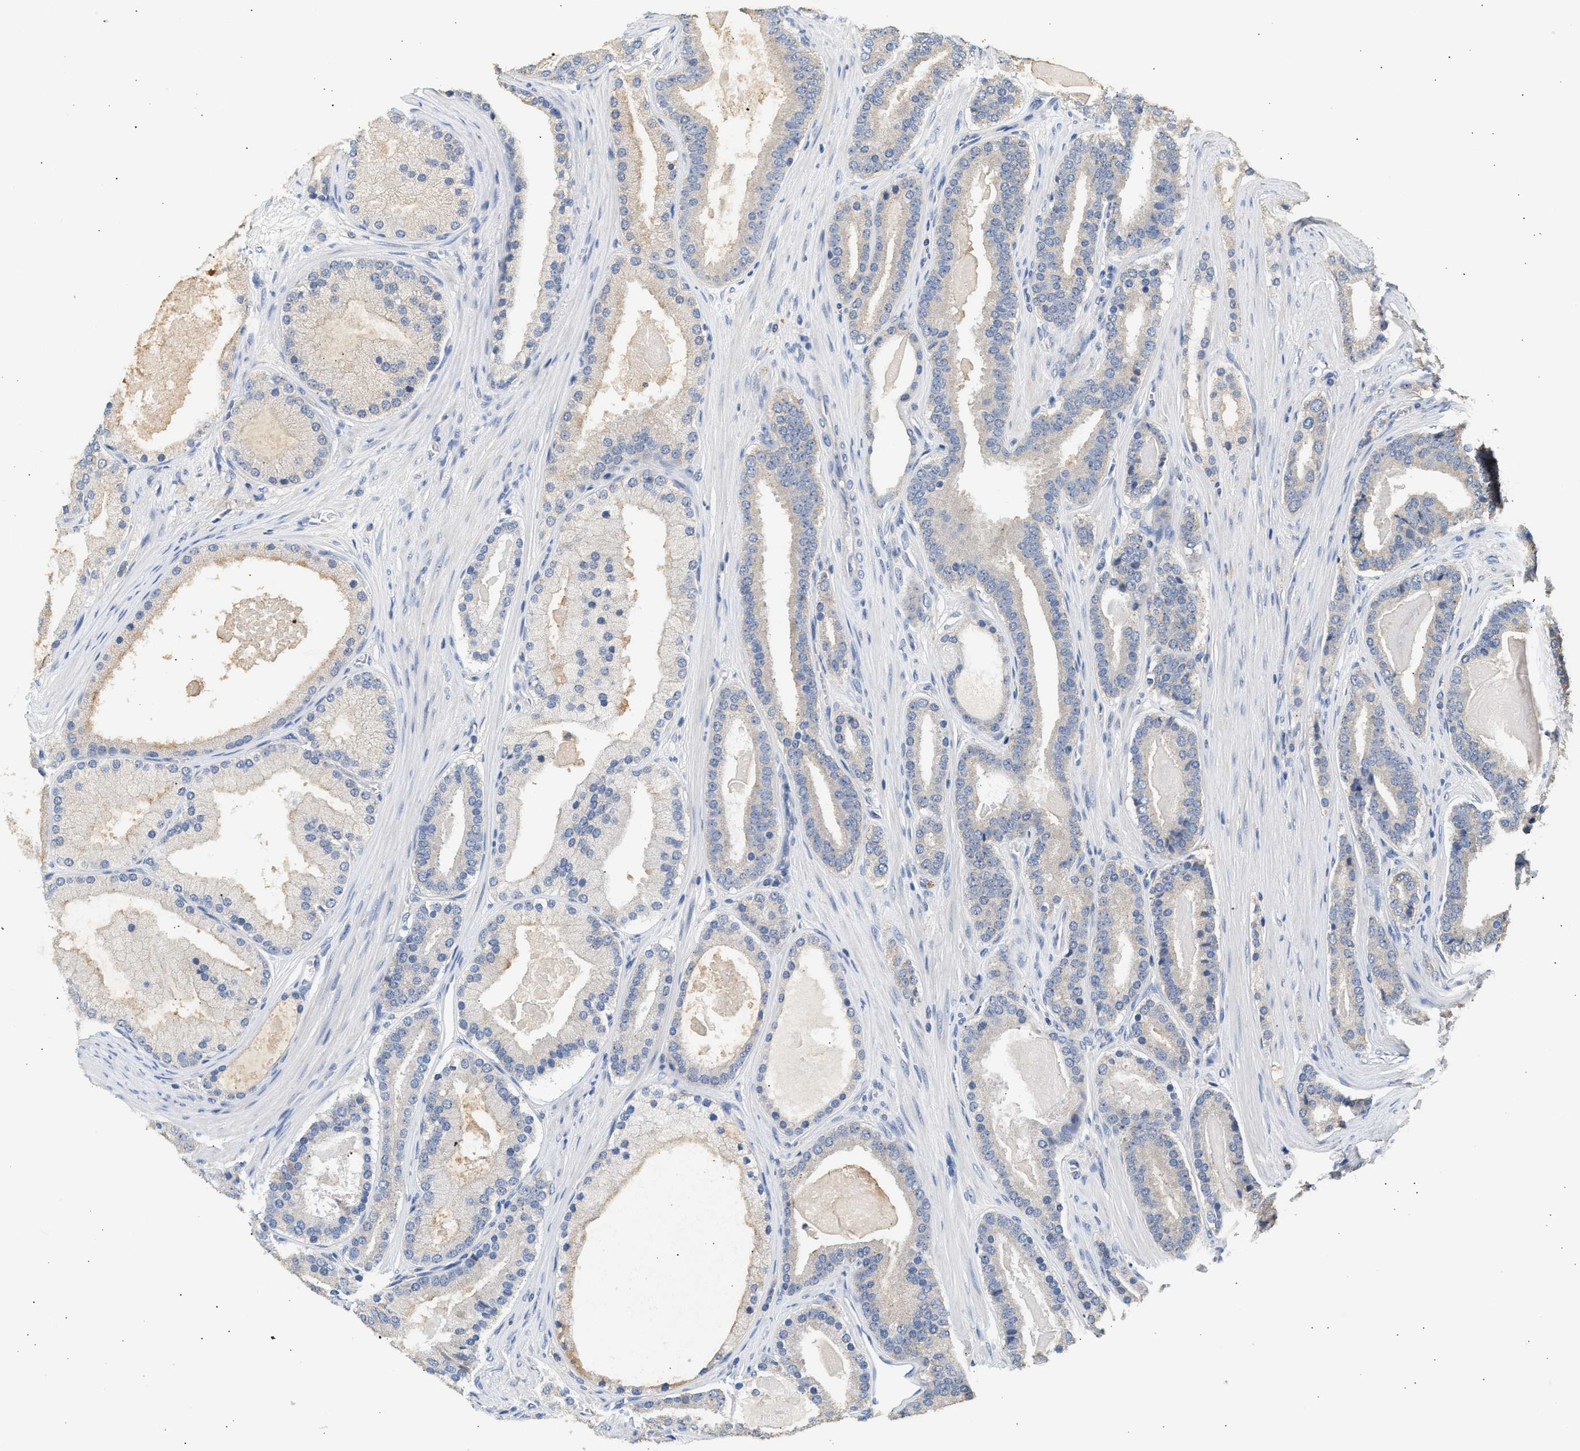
{"staining": {"intensity": "weak", "quantity": "<25%", "location": "cytoplasmic/membranous"}, "tissue": "prostate cancer", "cell_type": "Tumor cells", "image_type": "cancer", "snomed": [{"axis": "morphology", "description": "Adenocarcinoma, High grade"}, {"axis": "topography", "description": "Prostate"}], "caption": "High magnification brightfield microscopy of adenocarcinoma (high-grade) (prostate) stained with DAB (brown) and counterstained with hematoxylin (blue): tumor cells show no significant expression.", "gene": "WDR31", "patient": {"sex": "male", "age": 60}}